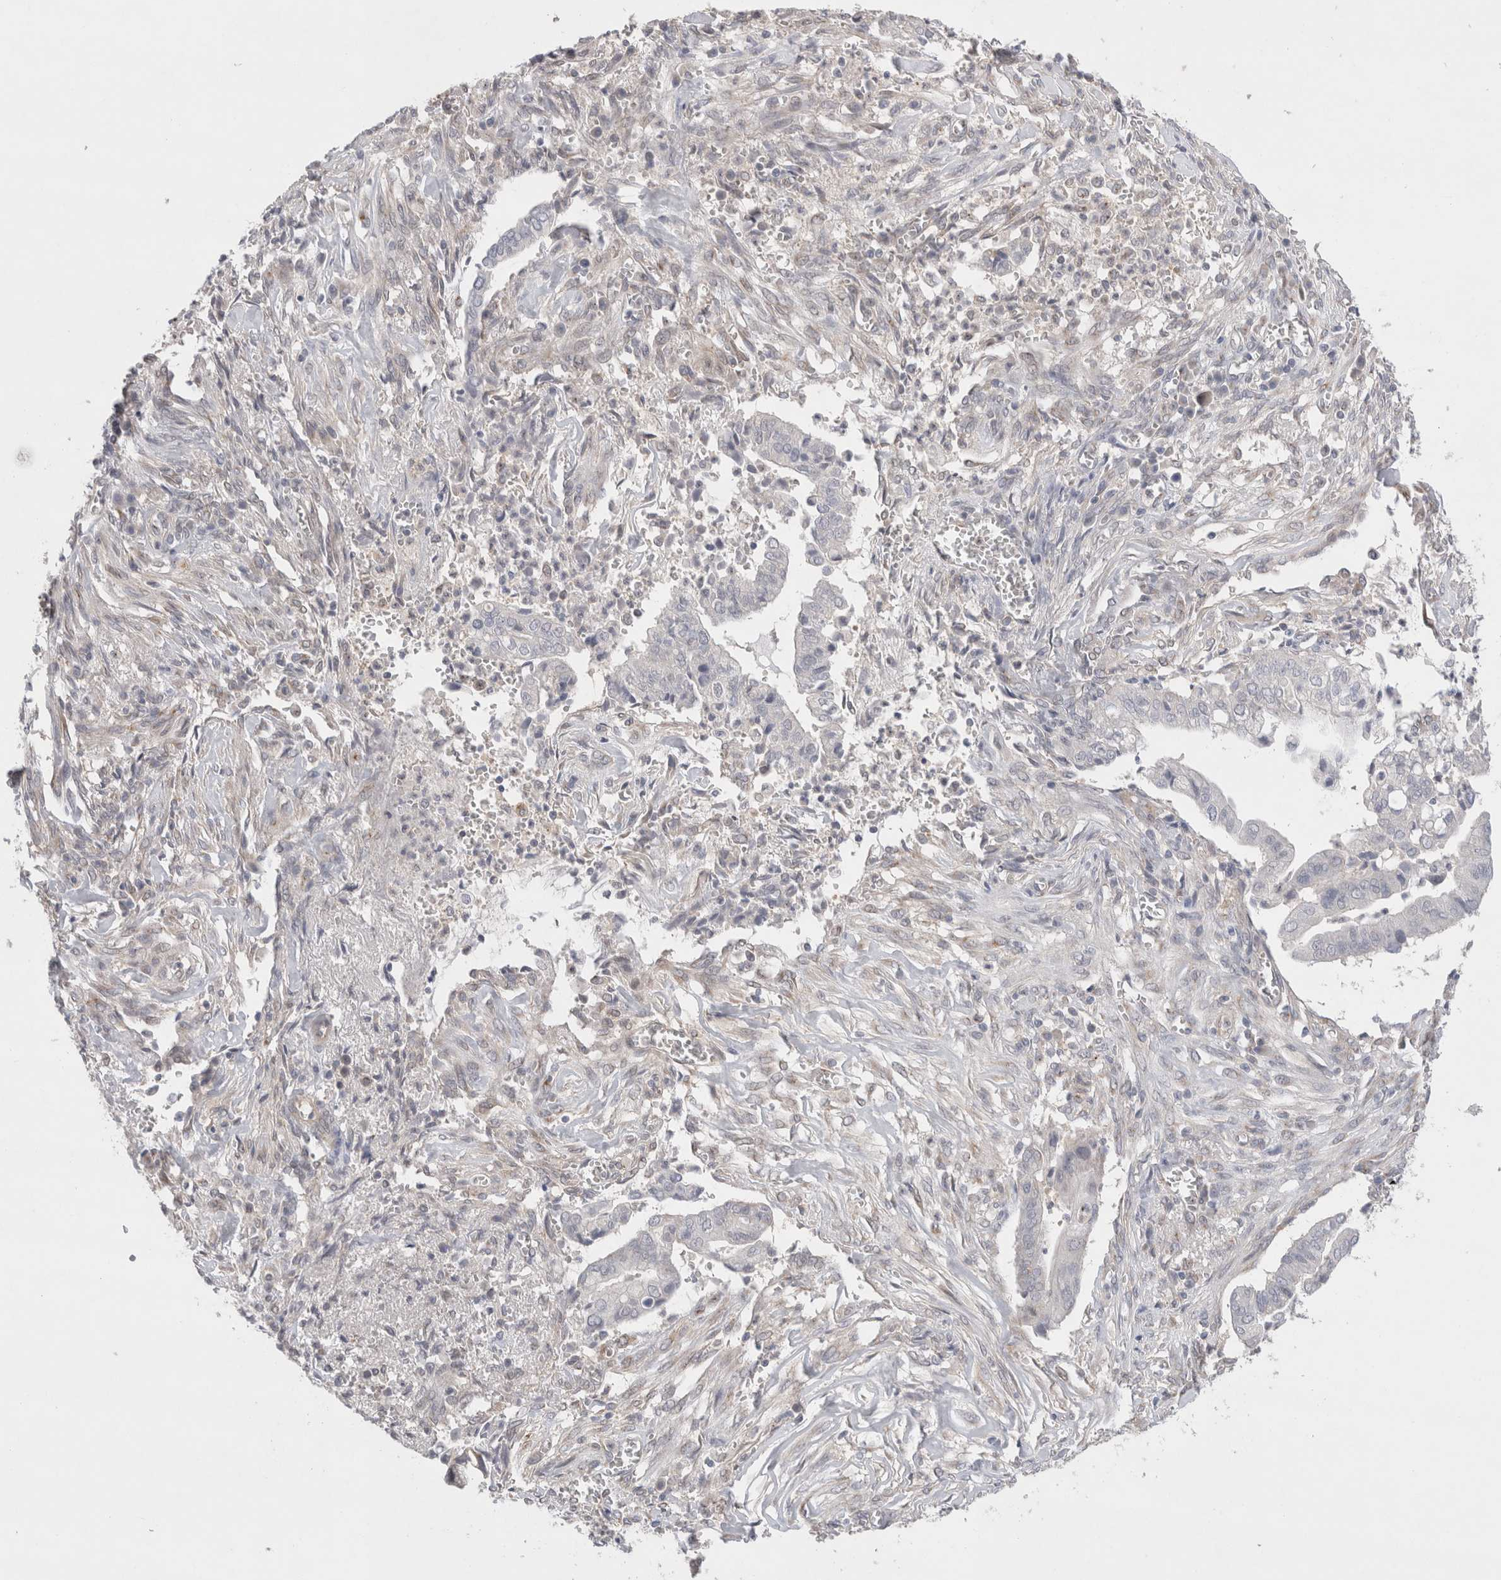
{"staining": {"intensity": "negative", "quantity": "none", "location": "none"}, "tissue": "cervical cancer", "cell_type": "Tumor cells", "image_type": "cancer", "snomed": [{"axis": "morphology", "description": "Adenocarcinoma, NOS"}, {"axis": "topography", "description": "Cervix"}], "caption": "Human cervical adenocarcinoma stained for a protein using IHC demonstrates no positivity in tumor cells.", "gene": "BICD2", "patient": {"sex": "female", "age": 44}}